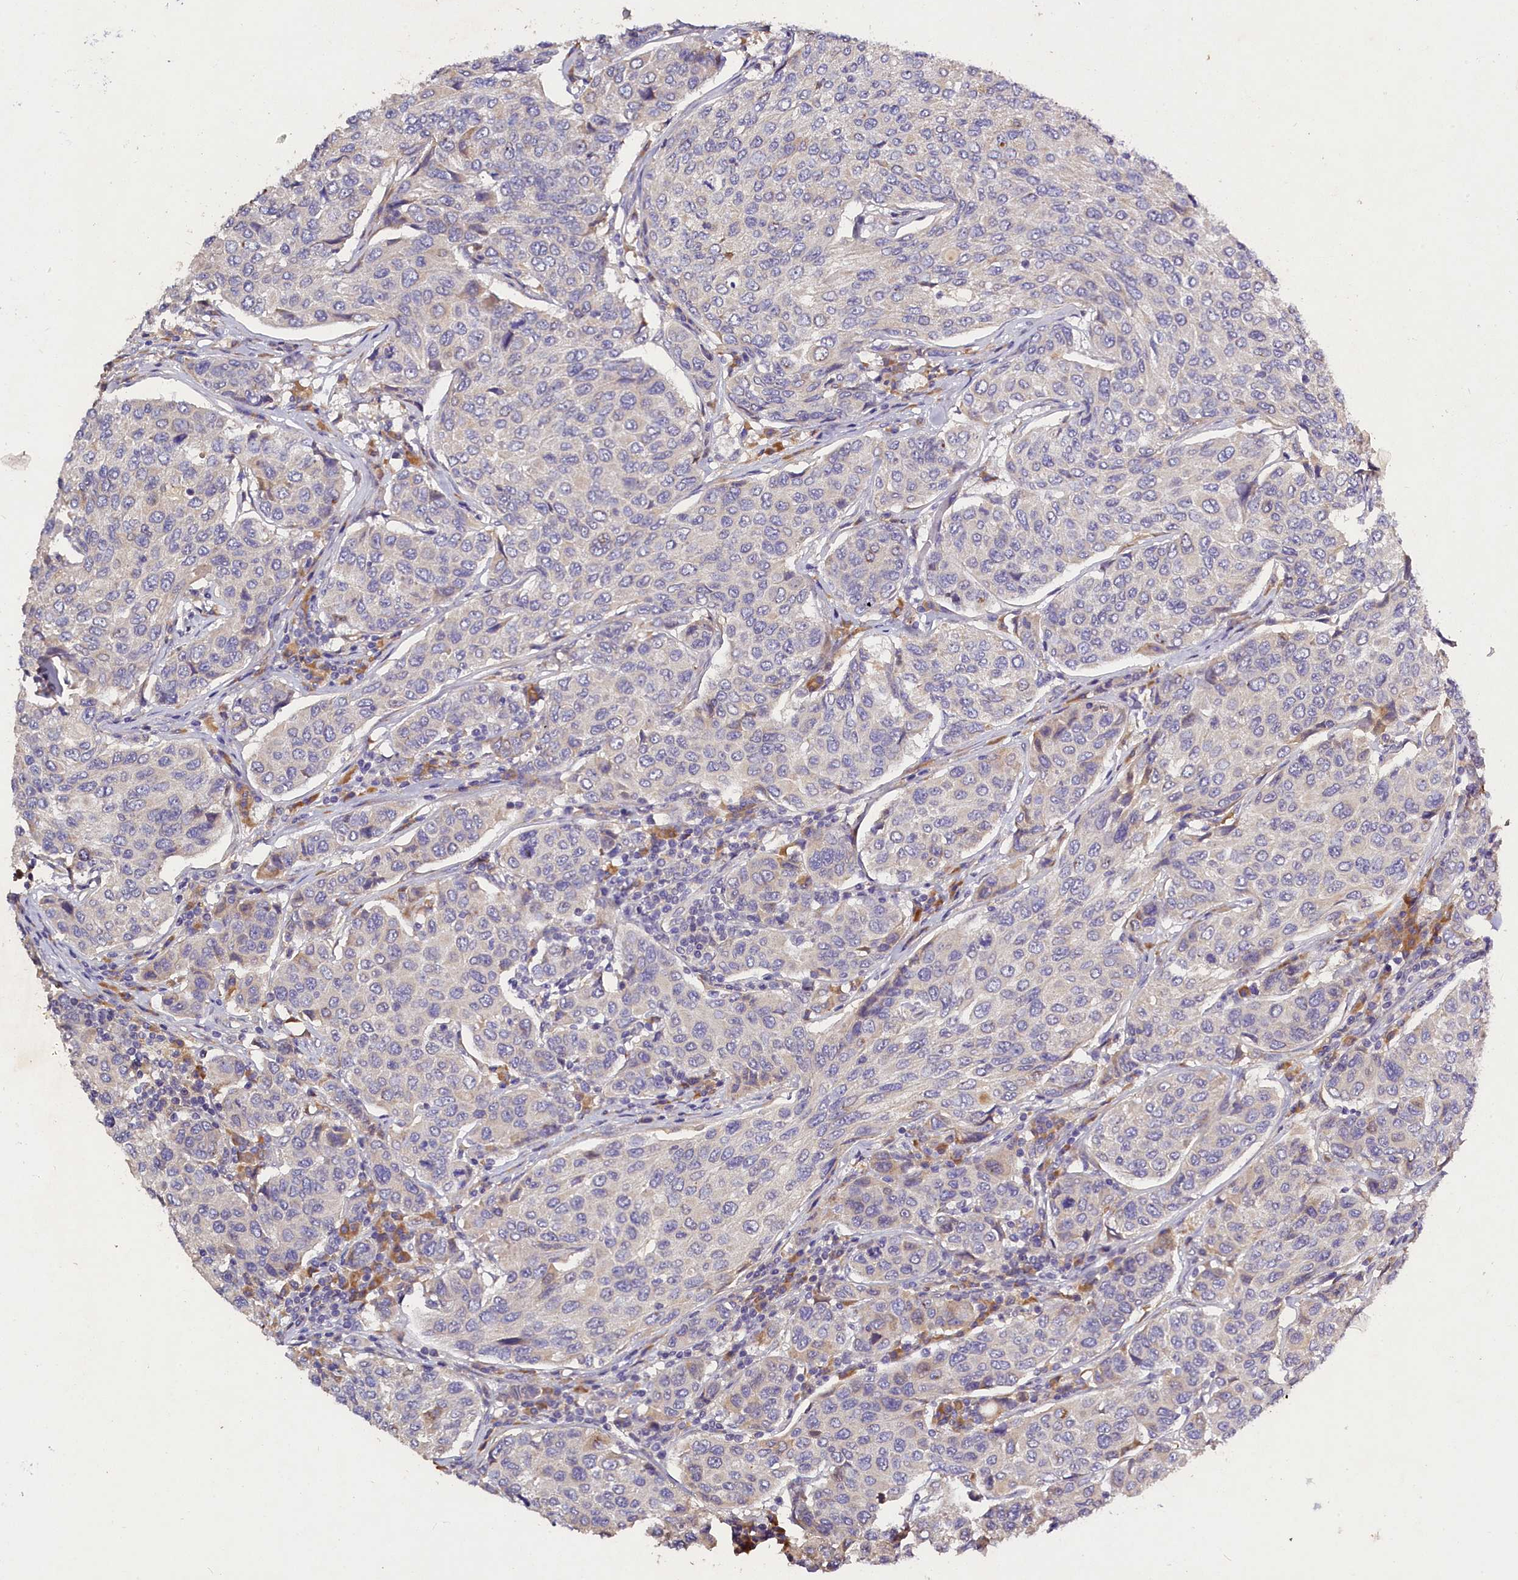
{"staining": {"intensity": "negative", "quantity": "none", "location": "none"}, "tissue": "breast cancer", "cell_type": "Tumor cells", "image_type": "cancer", "snomed": [{"axis": "morphology", "description": "Duct carcinoma"}, {"axis": "topography", "description": "Breast"}], "caption": "Breast cancer (infiltrating ductal carcinoma) was stained to show a protein in brown. There is no significant staining in tumor cells.", "gene": "ST7L", "patient": {"sex": "female", "age": 55}}